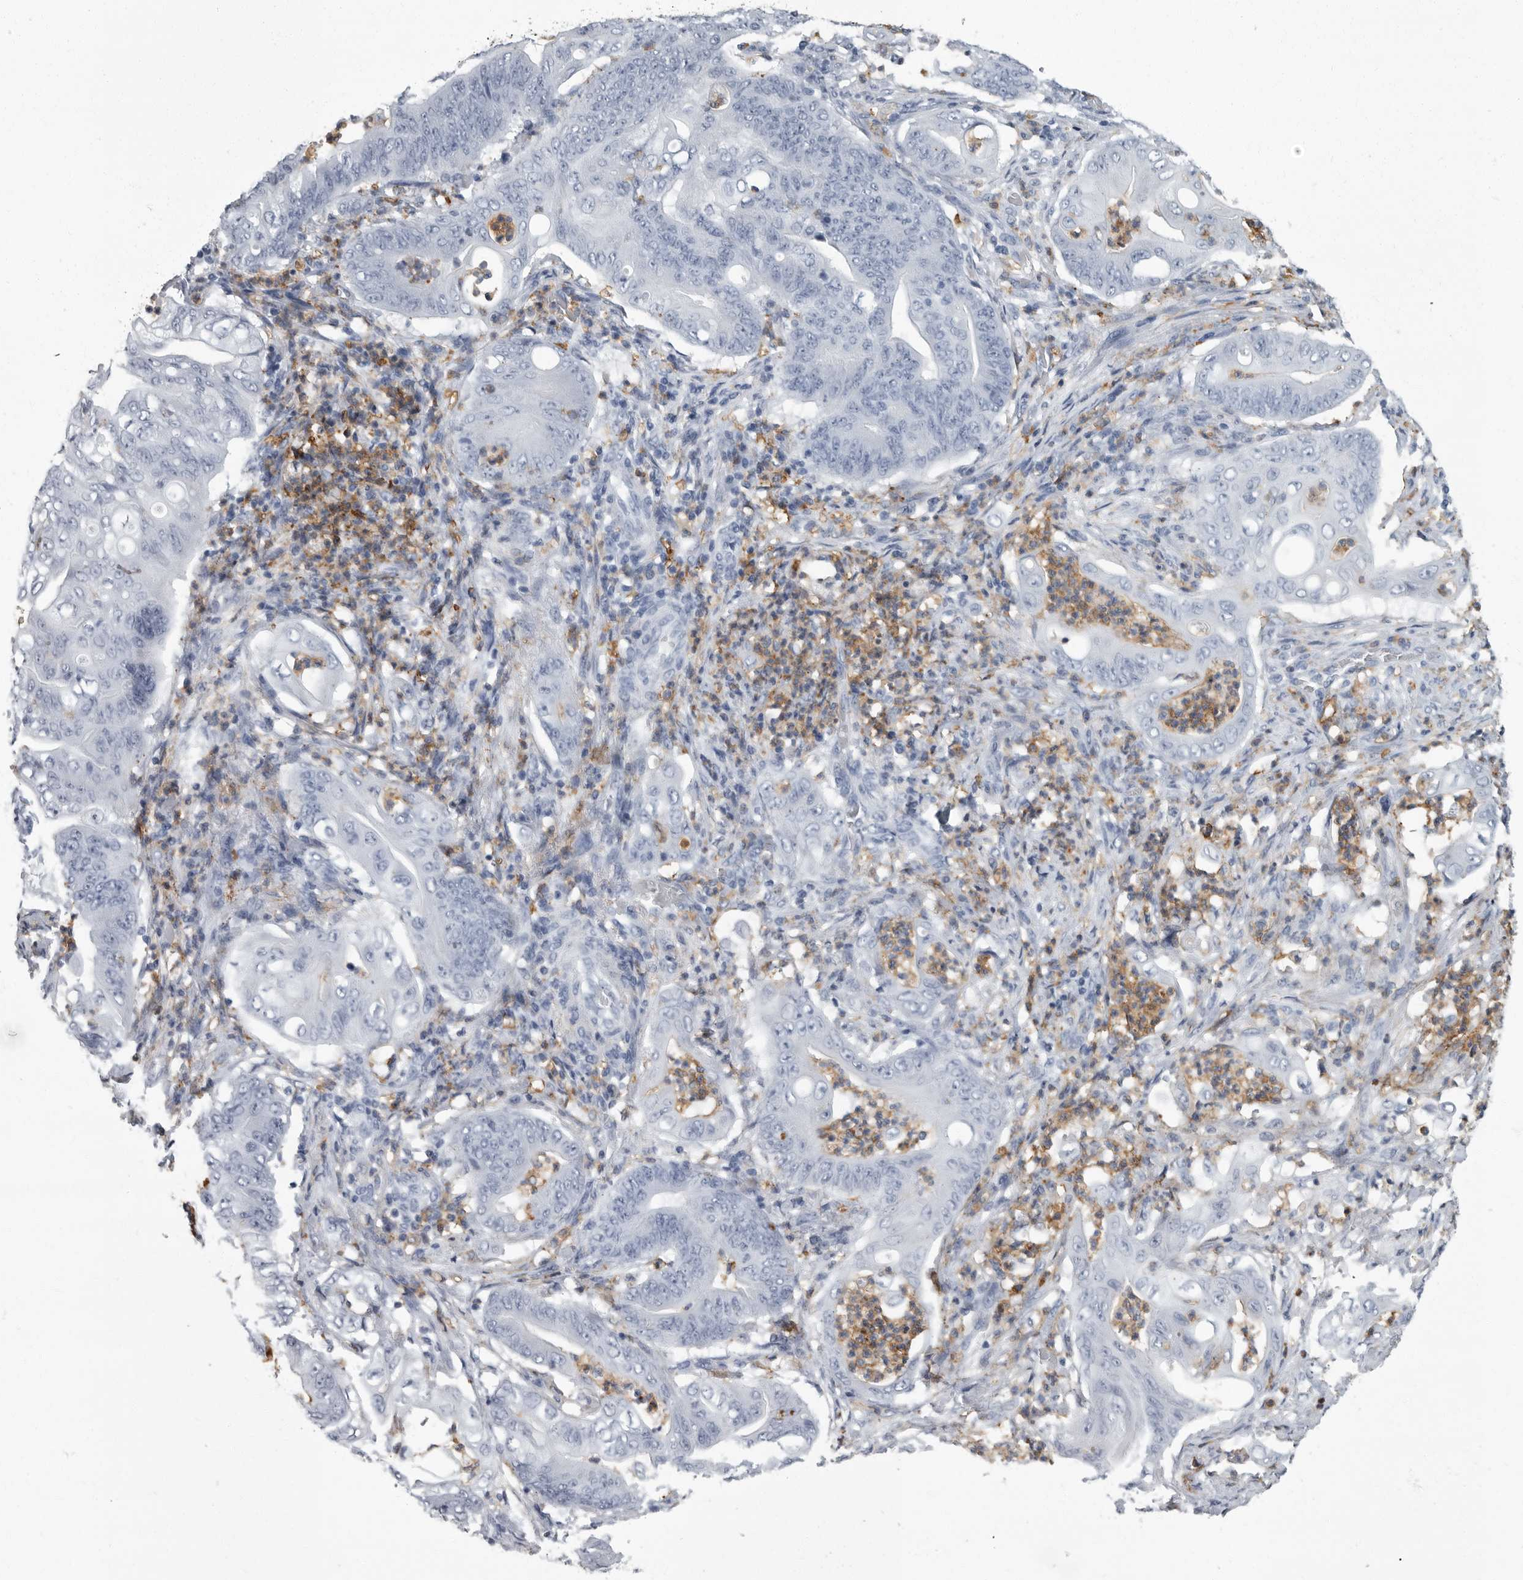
{"staining": {"intensity": "negative", "quantity": "none", "location": "none"}, "tissue": "stomach cancer", "cell_type": "Tumor cells", "image_type": "cancer", "snomed": [{"axis": "morphology", "description": "Adenocarcinoma, NOS"}, {"axis": "topography", "description": "Stomach"}], "caption": "There is no significant positivity in tumor cells of stomach cancer.", "gene": "FCER1G", "patient": {"sex": "female", "age": 73}}